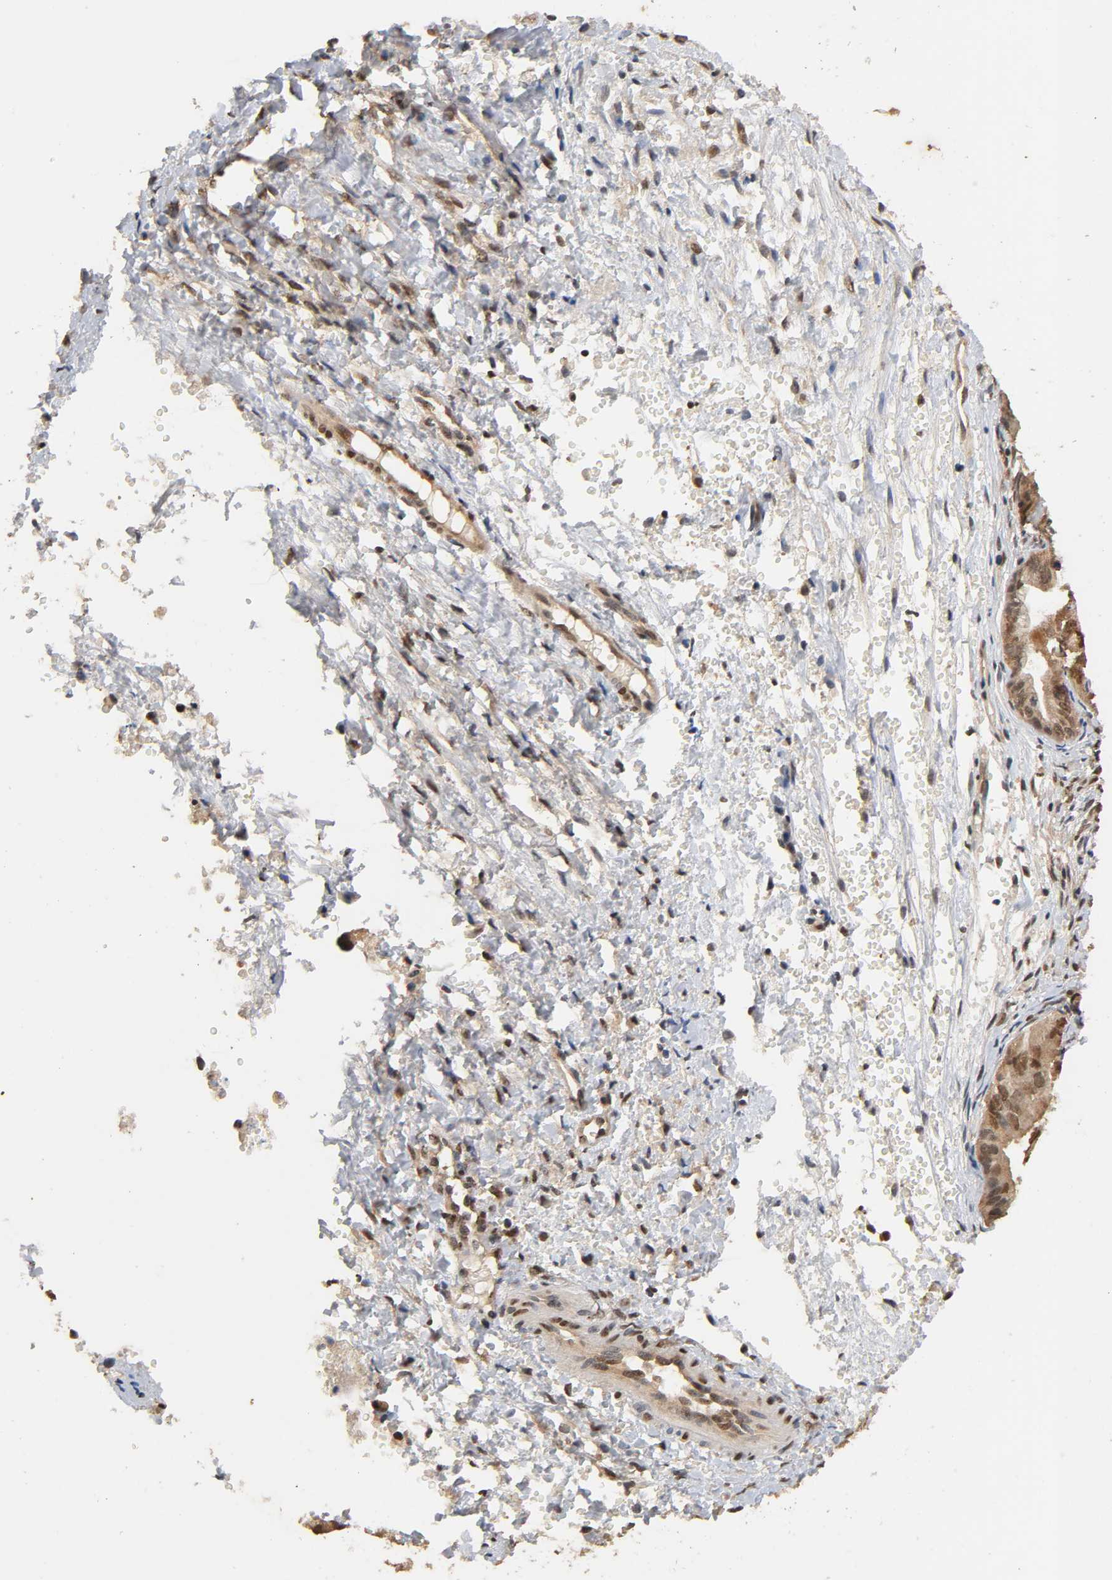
{"staining": {"intensity": "moderate", "quantity": "25%-75%", "location": "cytoplasmic/membranous,nuclear"}, "tissue": "ovarian cancer", "cell_type": "Tumor cells", "image_type": "cancer", "snomed": [{"axis": "morphology", "description": "Cystadenocarcinoma, mucinous, NOS"}, {"axis": "topography", "description": "Ovary"}], "caption": "Immunohistochemistry (IHC) micrograph of human ovarian mucinous cystadenocarcinoma stained for a protein (brown), which demonstrates medium levels of moderate cytoplasmic/membranous and nuclear staining in approximately 25%-75% of tumor cells.", "gene": "UBC", "patient": {"sex": "female", "age": 36}}